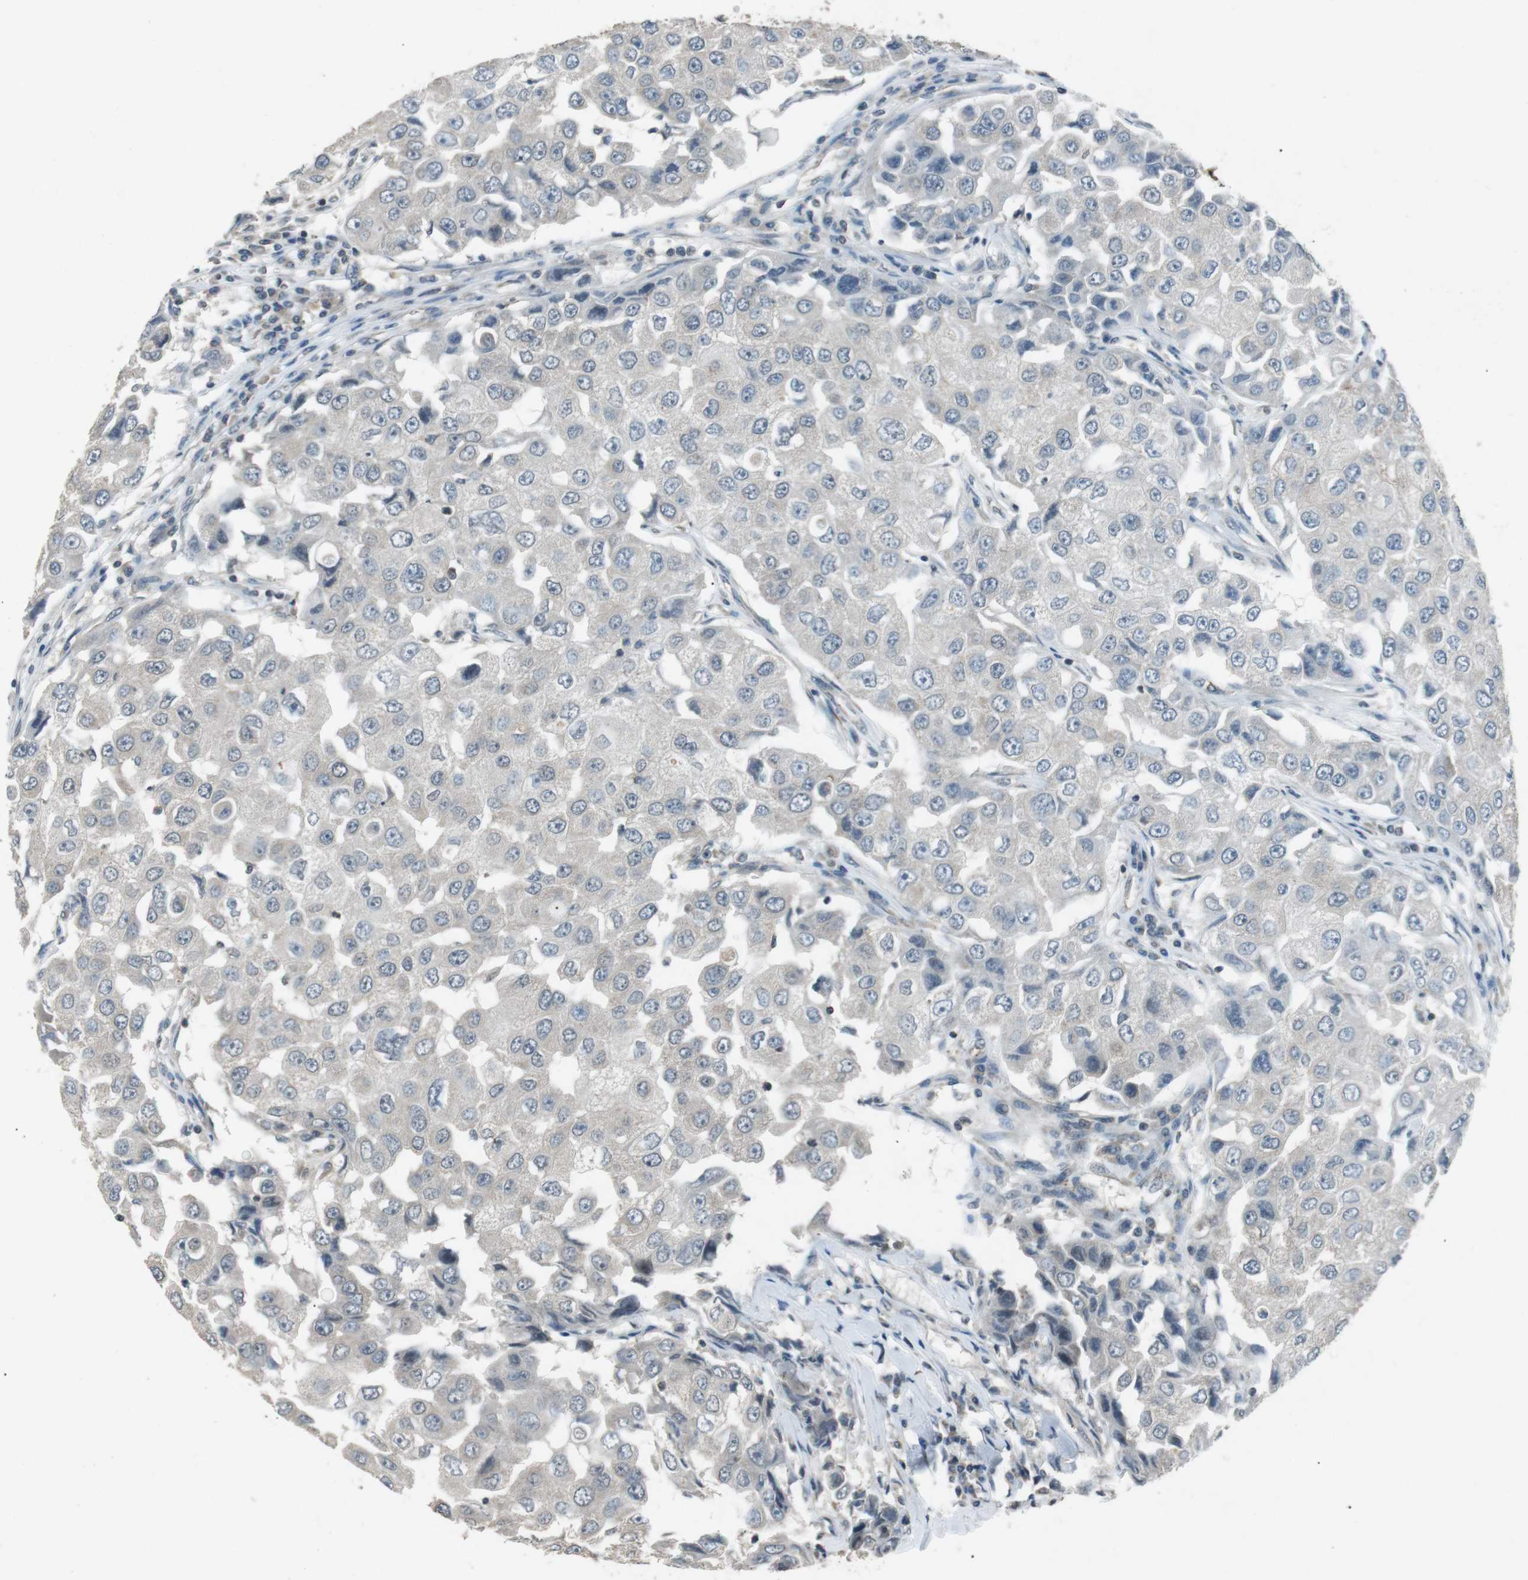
{"staining": {"intensity": "negative", "quantity": "none", "location": "none"}, "tissue": "breast cancer", "cell_type": "Tumor cells", "image_type": "cancer", "snomed": [{"axis": "morphology", "description": "Duct carcinoma"}, {"axis": "topography", "description": "Breast"}], "caption": "Immunohistochemical staining of breast cancer (invasive ductal carcinoma) reveals no significant staining in tumor cells. The staining is performed using DAB brown chromogen with nuclei counter-stained in using hematoxylin.", "gene": "NEK7", "patient": {"sex": "female", "age": 27}}